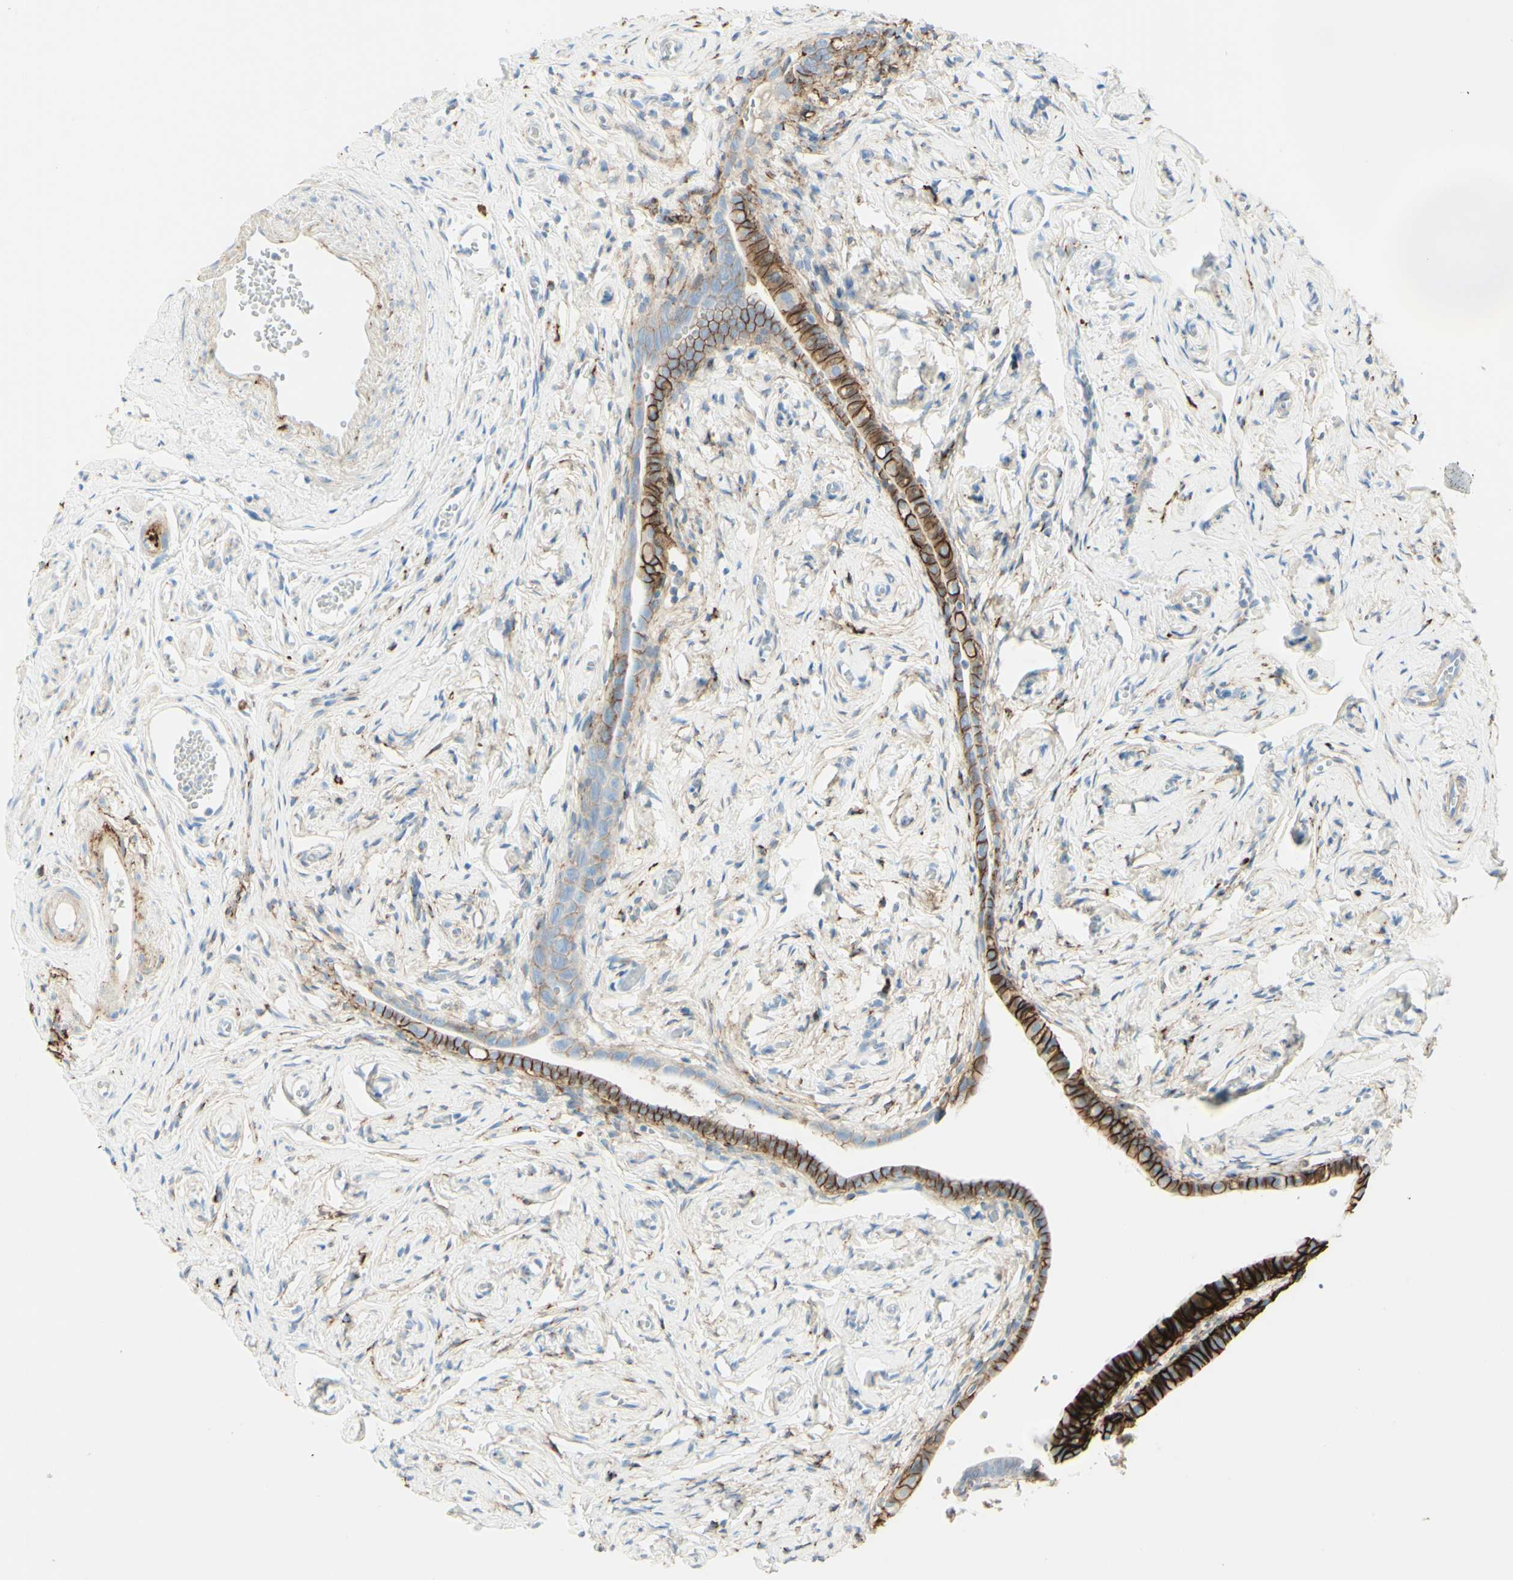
{"staining": {"intensity": "strong", "quantity": ">75%", "location": "cytoplasmic/membranous"}, "tissue": "fallopian tube", "cell_type": "Glandular cells", "image_type": "normal", "snomed": [{"axis": "morphology", "description": "Normal tissue, NOS"}, {"axis": "topography", "description": "Fallopian tube"}], "caption": "Fallopian tube stained with a brown dye shows strong cytoplasmic/membranous positive staining in approximately >75% of glandular cells.", "gene": "ALCAM", "patient": {"sex": "female", "age": 71}}